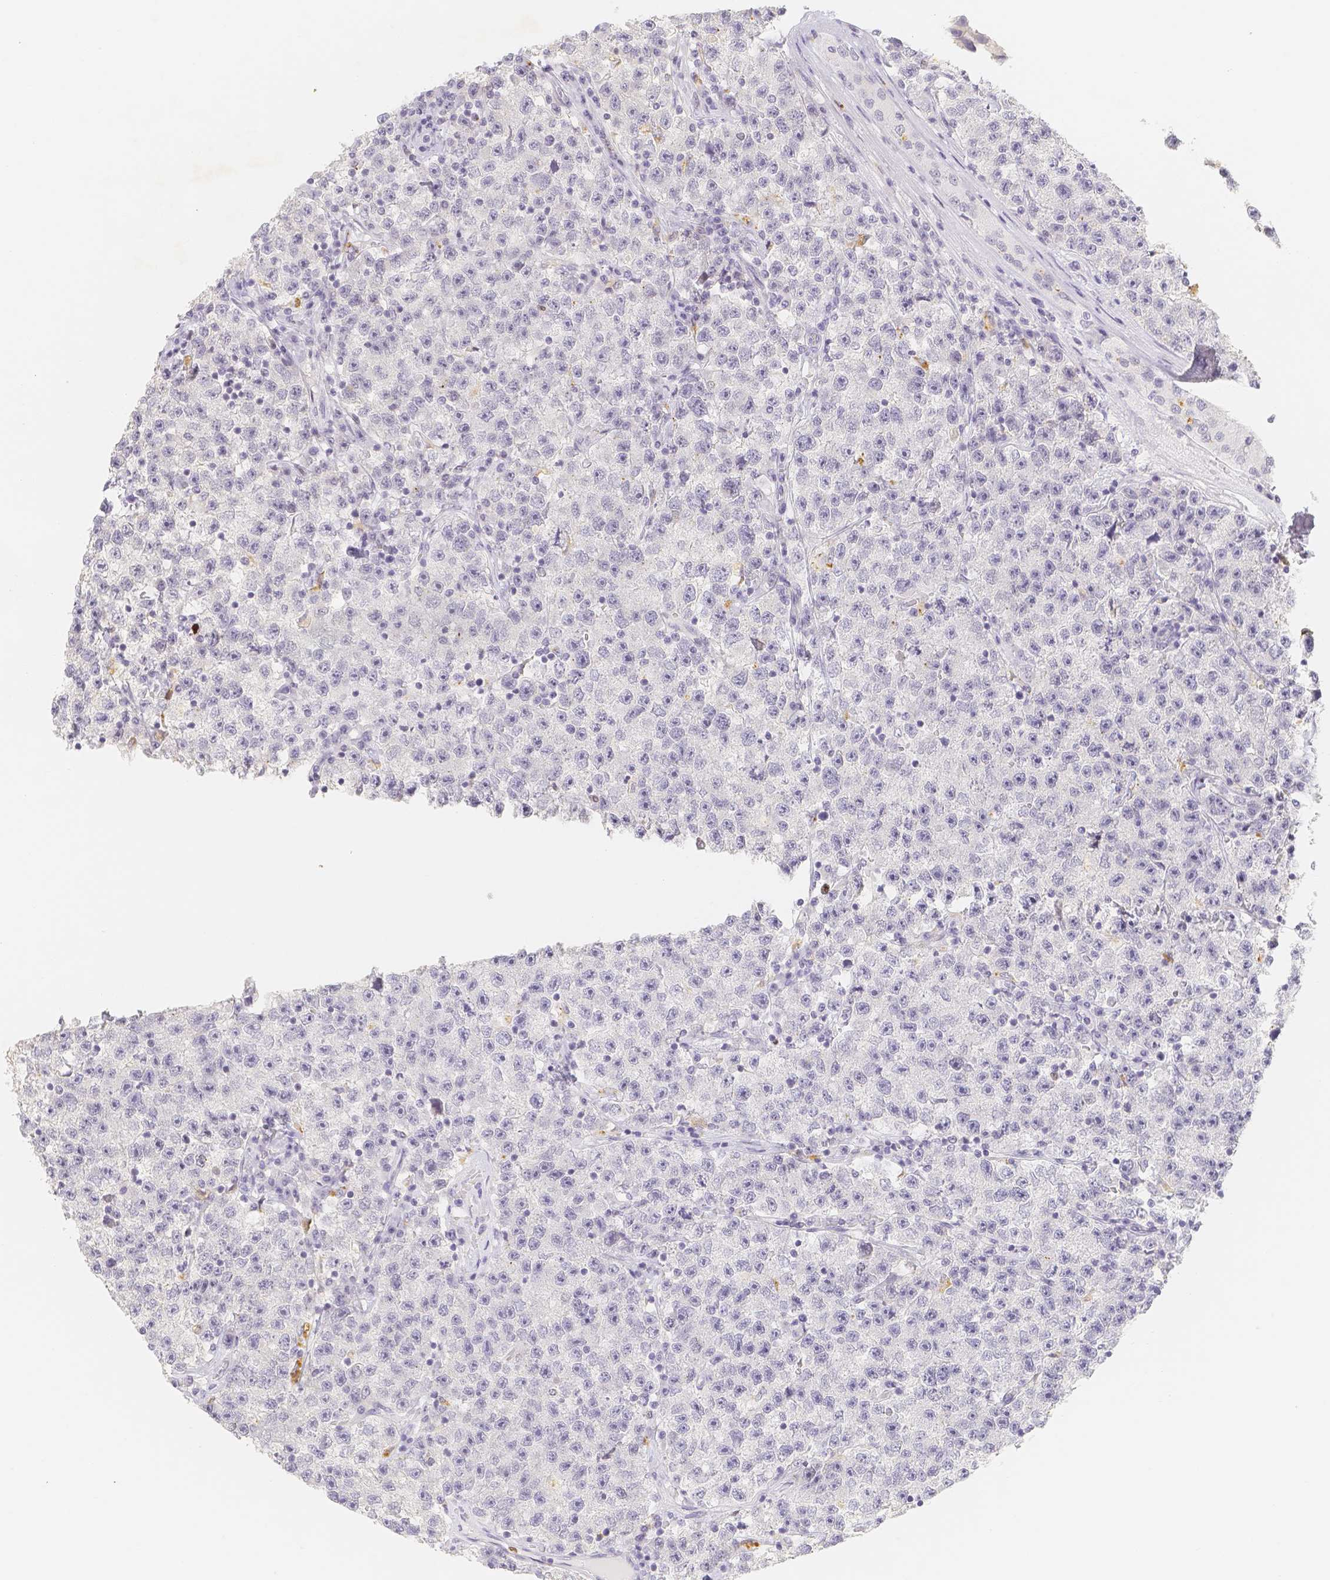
{"staining": {"intensity": "negative", "quantity": "none", "location": "none"}, "tissue": "testis cancer", "cell_type": "Tumor cells", "image_type": "cancer", "snomed": [{"axis": "morphology", "description": "Seminoma, NOS"}, {"axis": "topography", "description": "Testis"}], "caption": "The histopathology image demonstrates no staining of tumor cells in testis cancer.", "gene": "PADI4", "patient": {"sex": "male", "age": 22}}